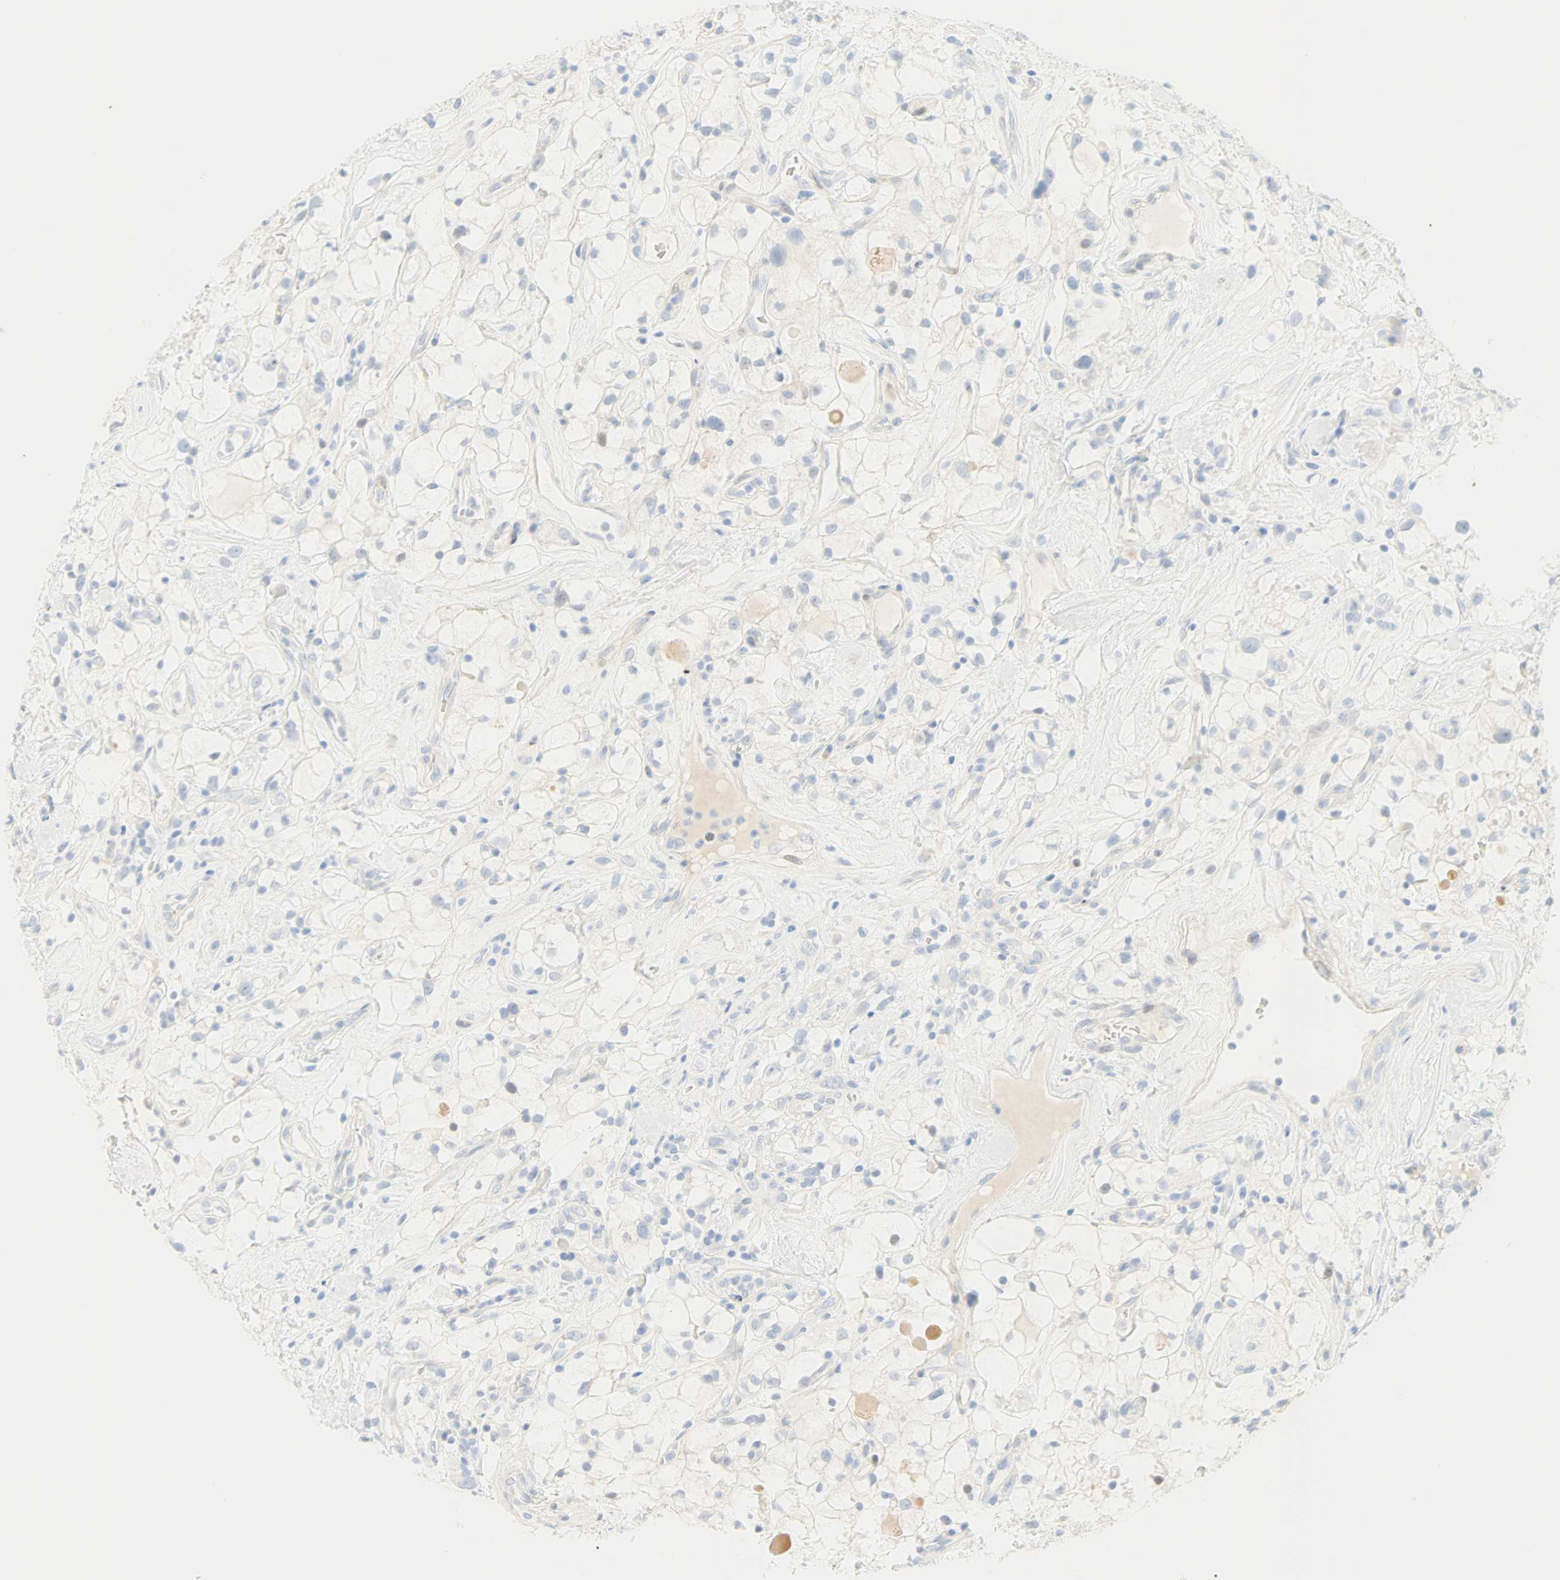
{"staining": {"intensity": "negative", "quantity": "none", "location": "none"}, "tissue": "renal cancer", "cell_type": "Tumor cells", "image_type": "cancer", "snomed": [{"axis": "morphology", "description": "Adenocarcinoma, NOS"}, {"axis": "topography", "description": "Kidney"}], "caption": "There is no significant staining in tumor cells of renal adenocarcinoma.", "gene": "SELENBP1", "patient": {"sex": "female", "age": 60}}